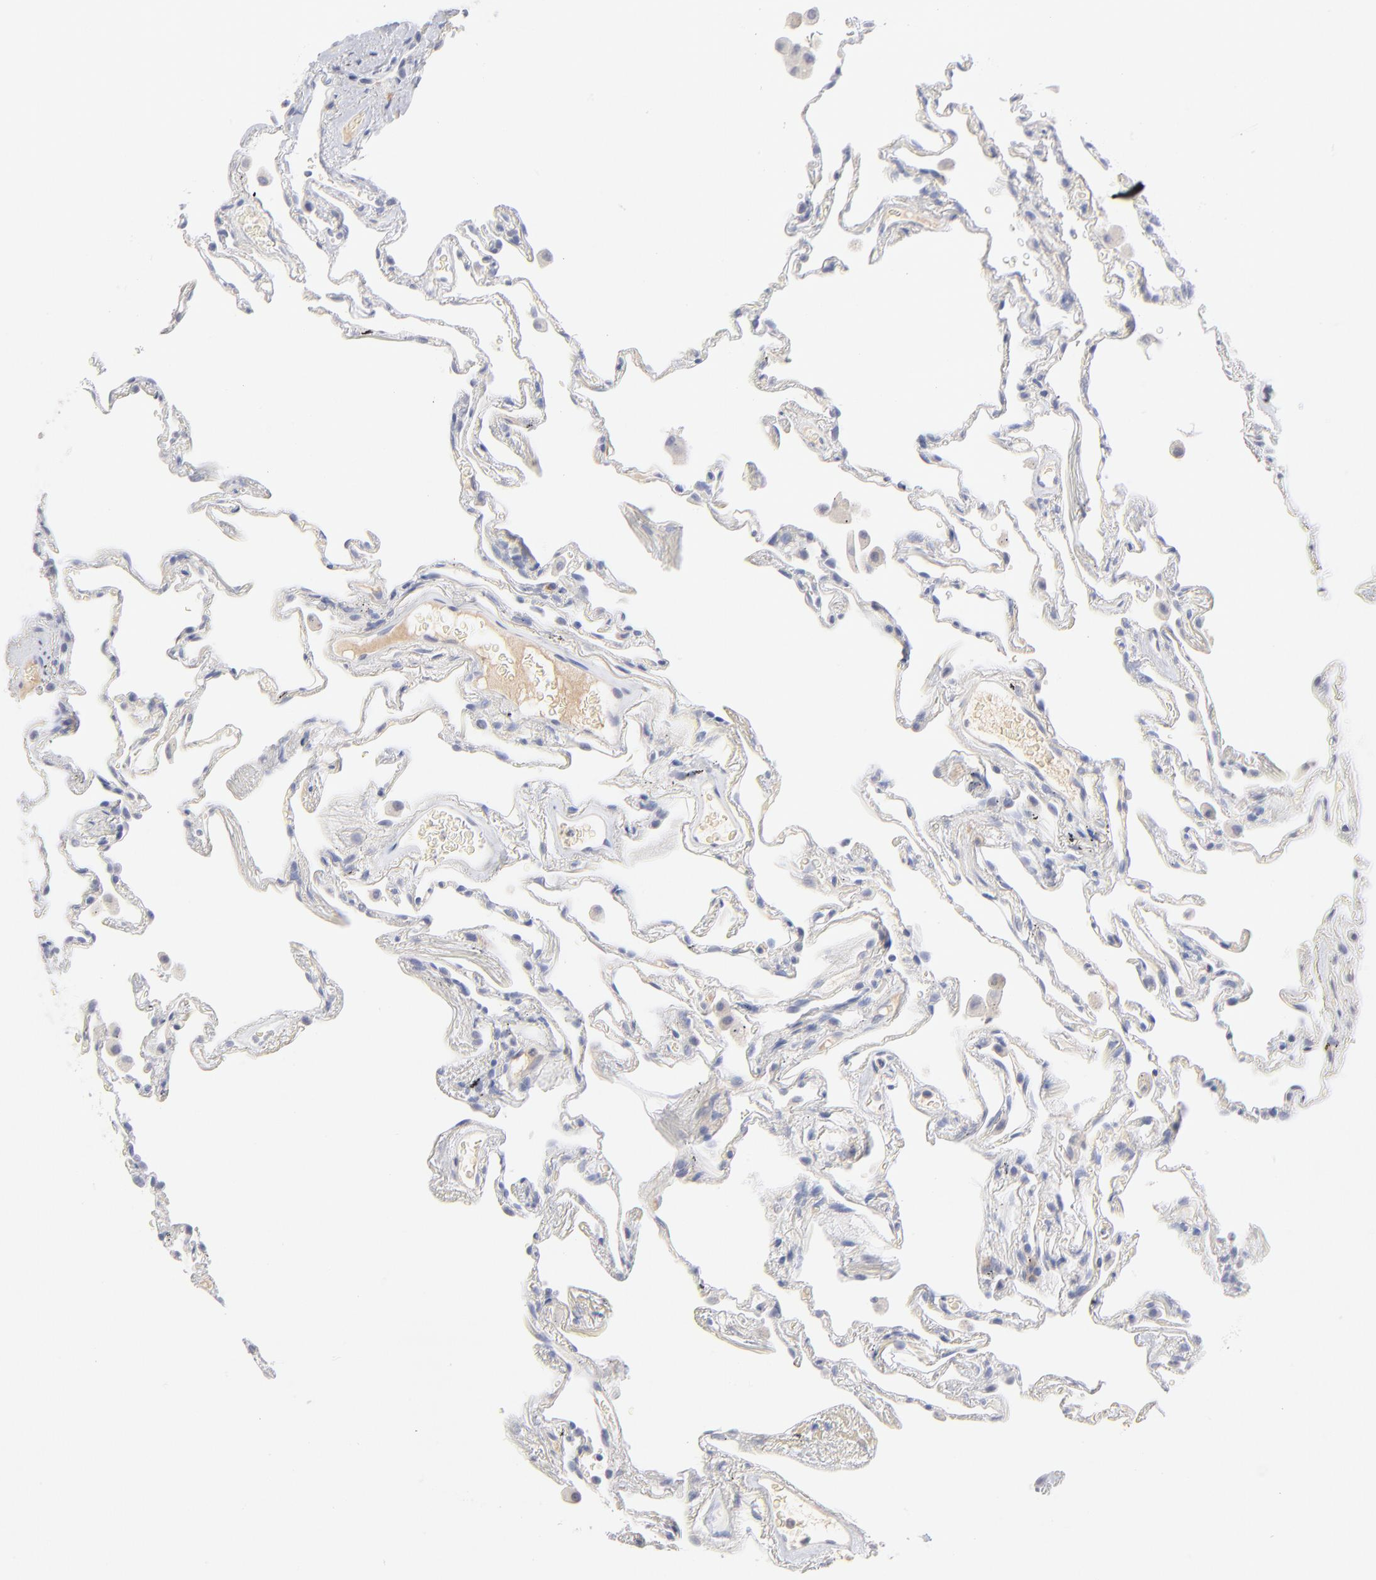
{"staining": {"intensity": "negative", "quantity": "none", "location": "none"}, "tissue": "lung", "cell_type": "Alveolar cells", "image_type": "normal", "snomed": [{"axis": "morphology", "description": "Normal tissue, NOS"}, {"axis": "morphology", "description": "Inflammation, NOS"}, {"axis": "topography", "description": "Lung"}], "caption": "Immunohistochemistry (IHC) histopathology image of benign lung: lung stained with DAB displays no significant protein positivity in alveolar cells.", "gene": "F12", "patient": {"sex": "male", "age": 69}}